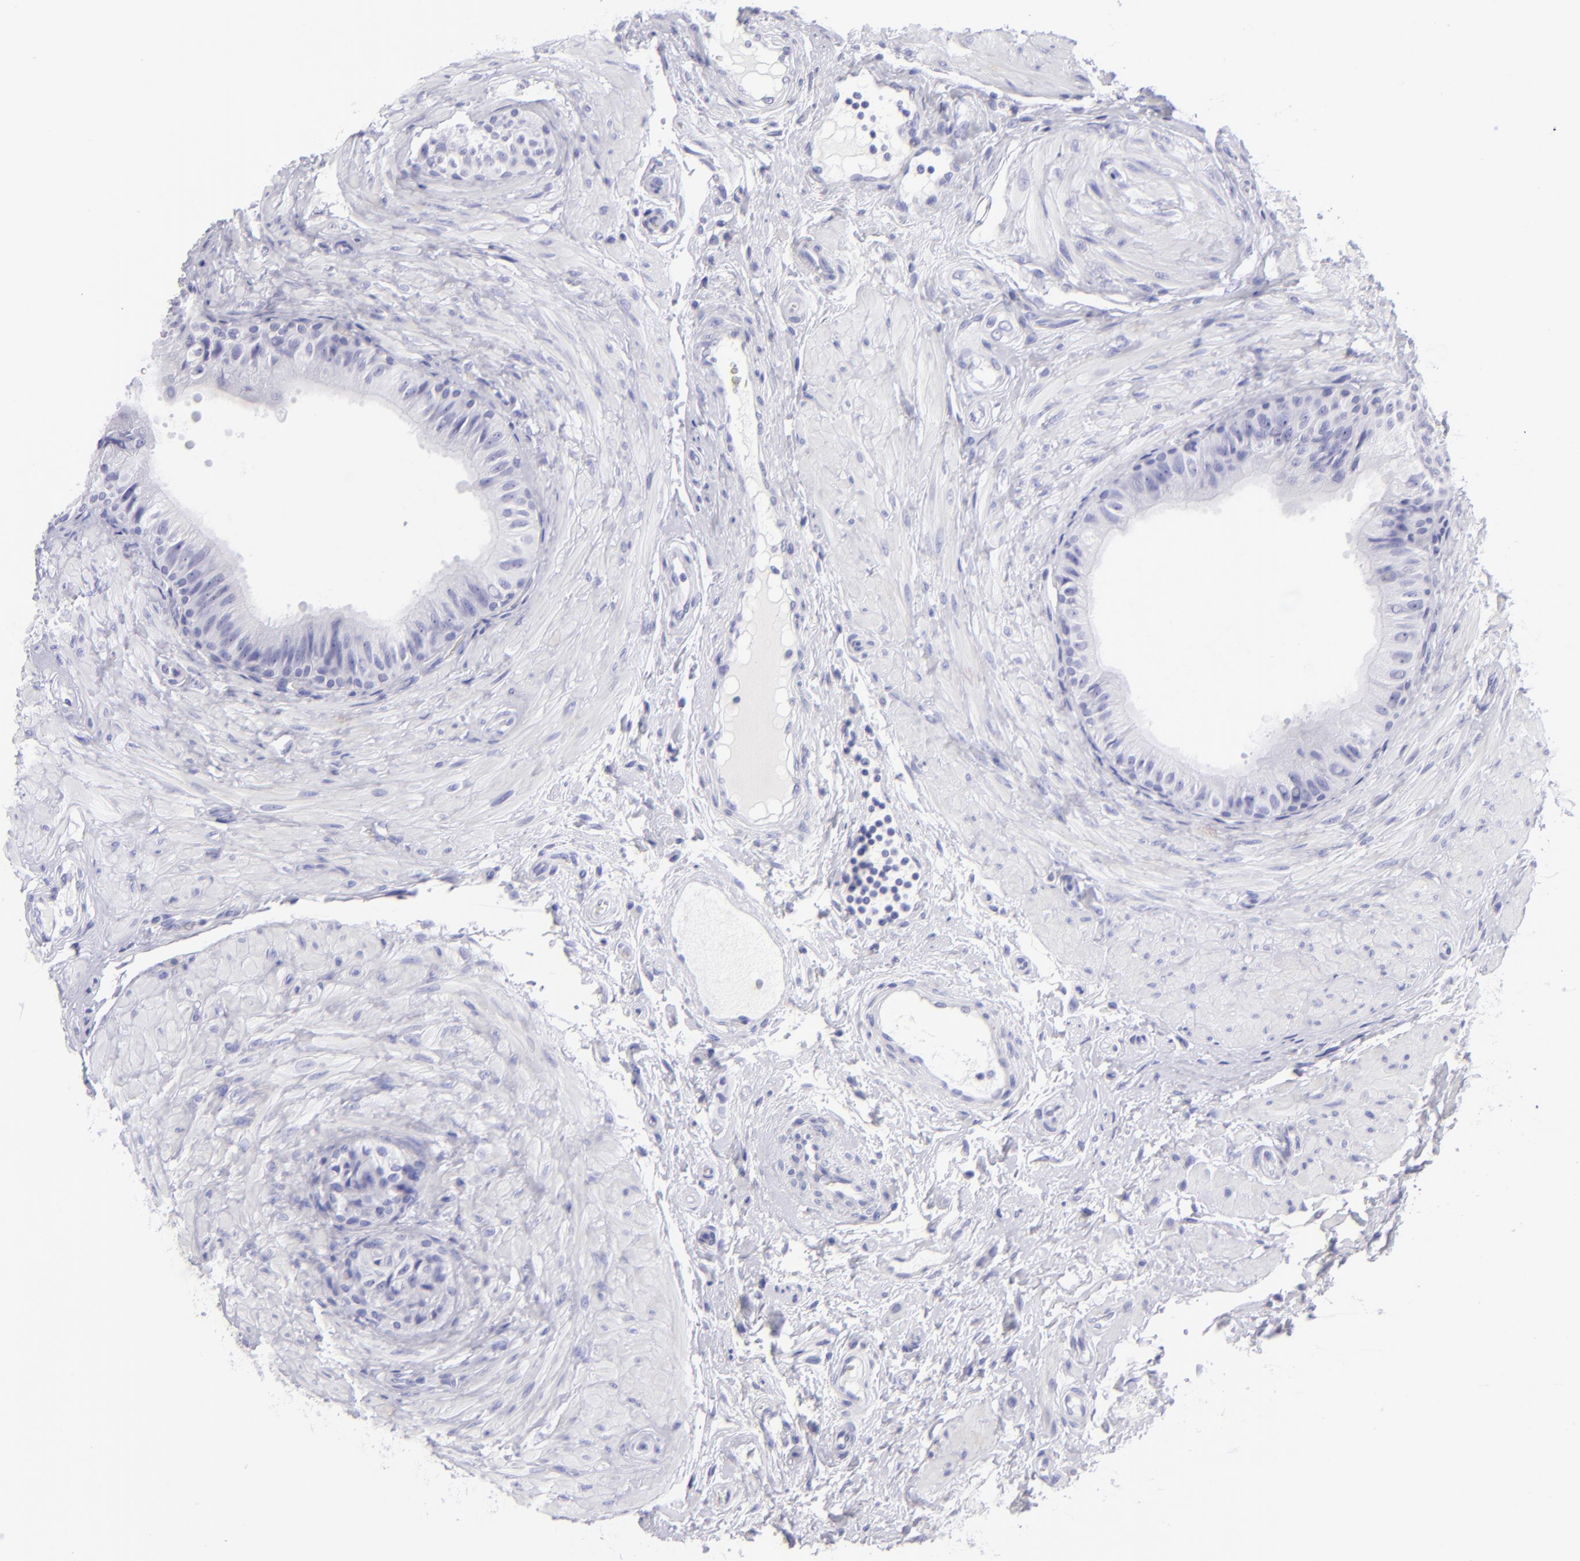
{"staining": {"intensity": "negative", "quantity": "none", "location": "none"}, "tissue": "epididymis", "cell_type": "Glandular cells", "image_type": "normal", "snomed": [{"axis": "morphology", "description": "Normal tissue, NOS"}, {"axis": "topography", "description": "Epididymis"}], "caption": "The IHC histopathology image has no significant positivity in glandular cells of epididymis.", "gene": "SLC1A3", "patient": {"sex": "male", "age": 68}}